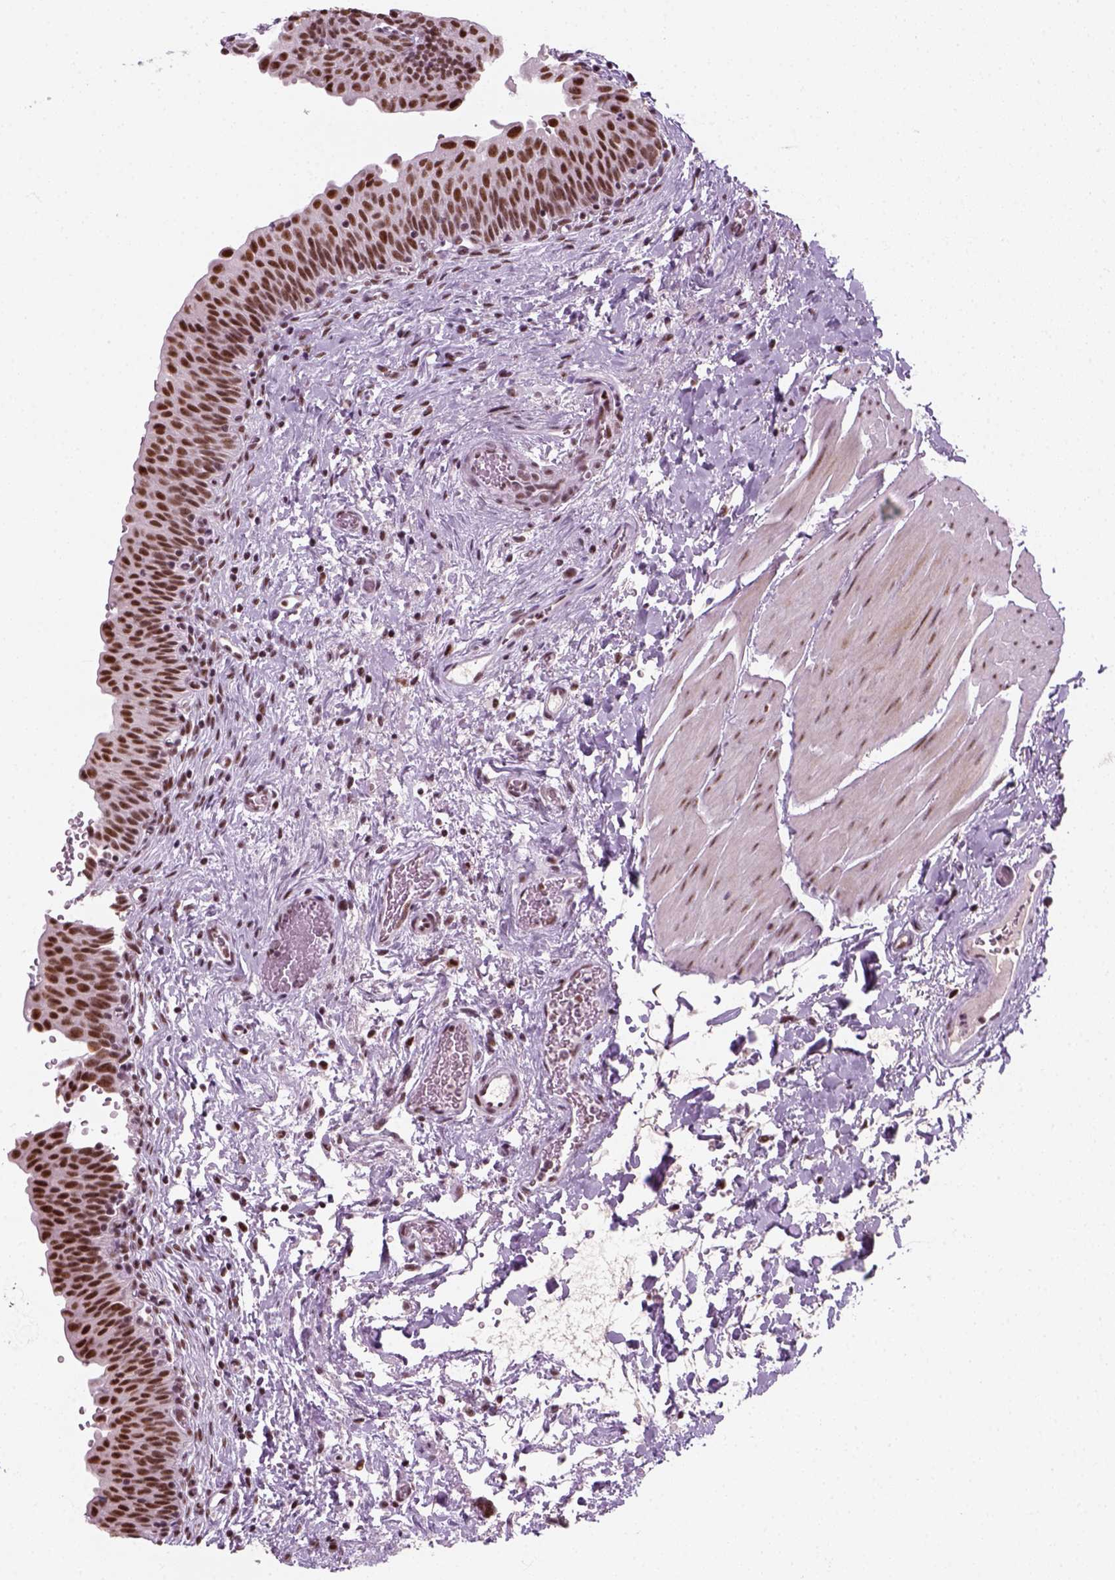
{"staining": {"intensity": "strong", "quantity": ">75%", "location": "nuclear"}, "tissue": "urinary bladder", "cell_type": "Urothelial cells", "image_type": "normal", "snomed": [{"axis": "morphology", "description": "Normal tissue, NOS"}, {"axis": "topography", "description": "Urinary bladder"}], "caption": "This photomicrograph displays immunohistochemistry (IHC) staining of normal human urinary bladder, with high strong nuclear expression in approximately >75% of urothelial cells.", "gene": "GTF2F1", "patient": {"sex": "male", "age": 56}}